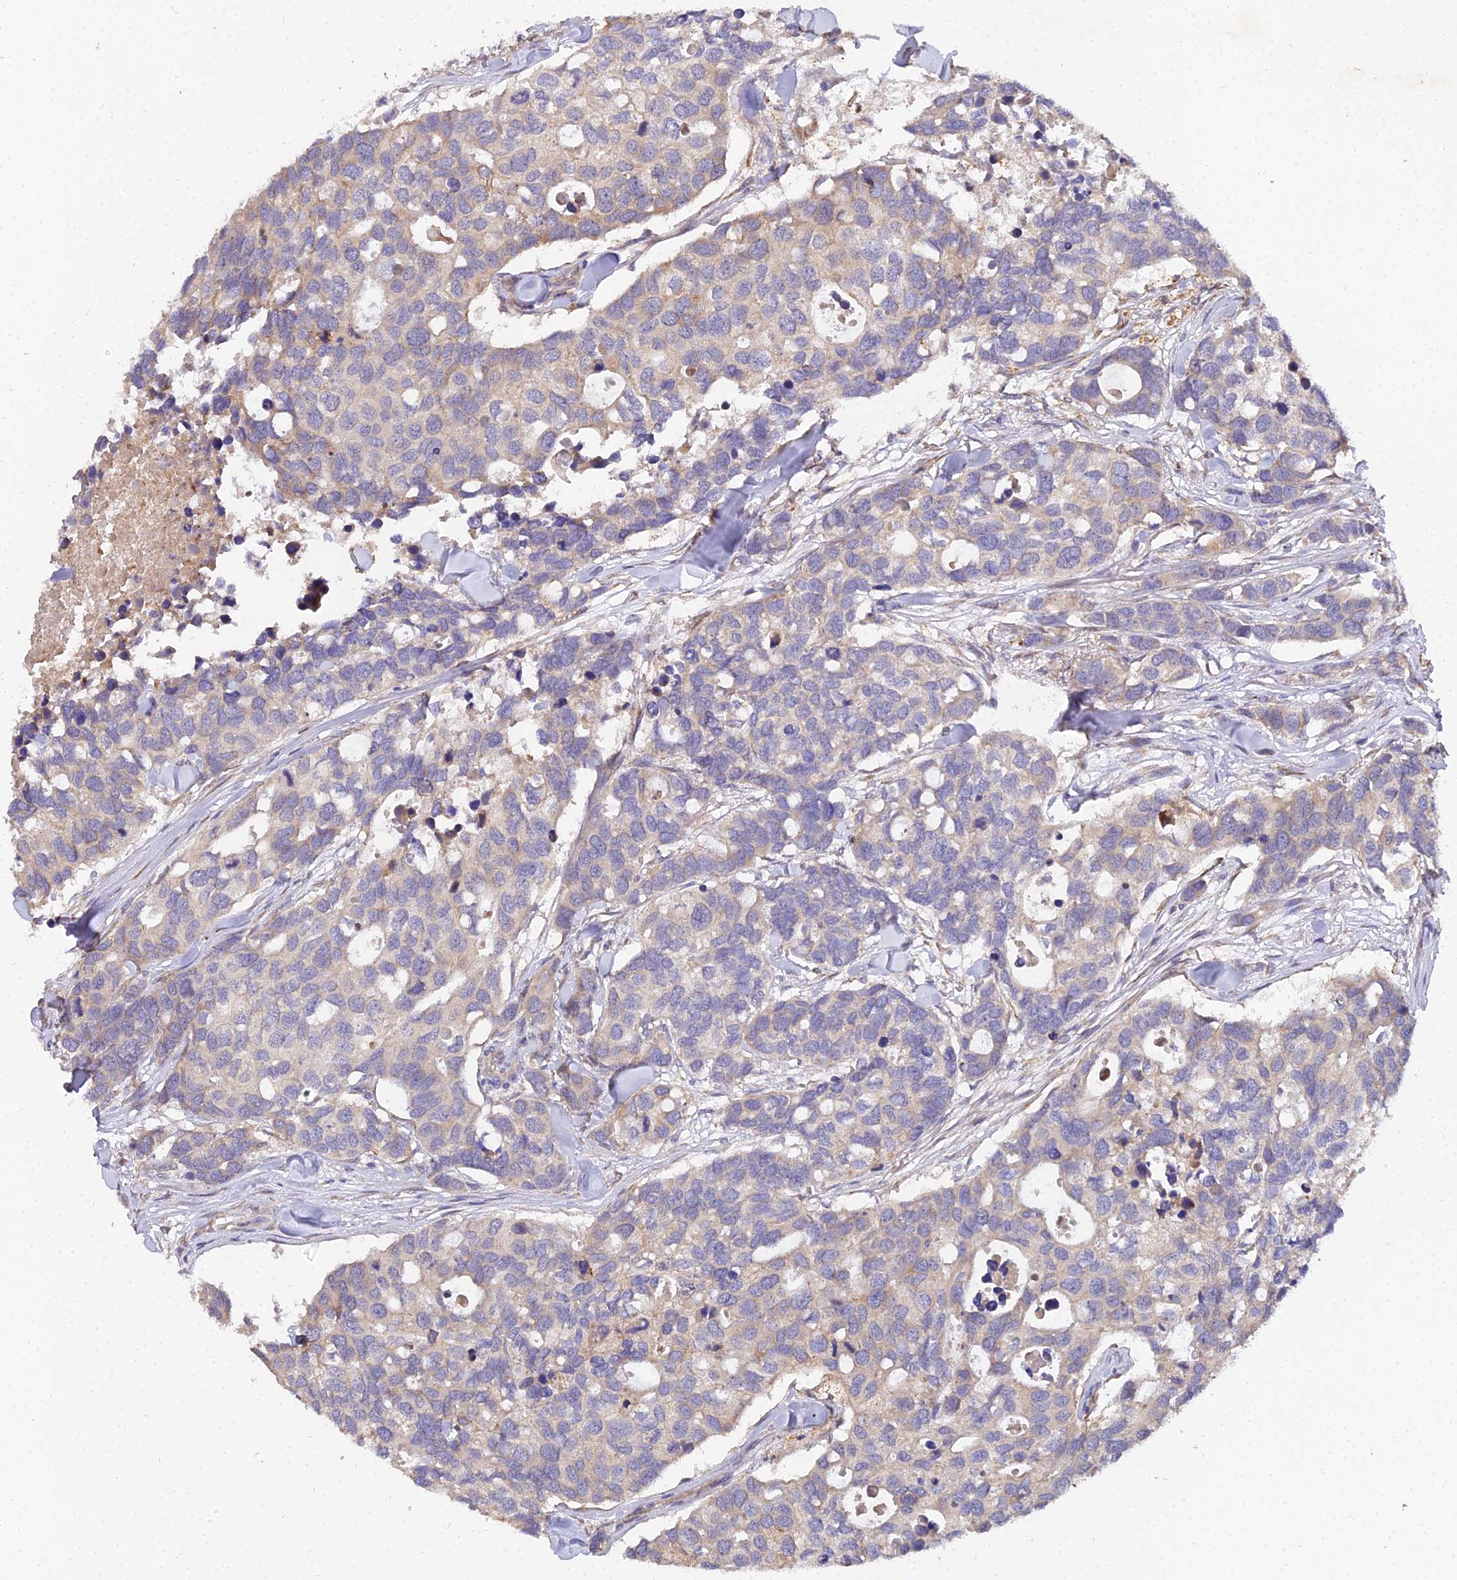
{"staining": {"intensity": "moderate", "quantity": "<25%", "location": "cytoplasmic/membranous"}, "tissue": "breast cancer", "cell_type": "Tumor cells", "image_type": "cancer", "snomed": [{"axis": "morphology", "description": "Duct carcinoma"}, {"axis": "topography", "description": "Breast"}], "caption": "Human breast infiltrating ductal carcinoma stained for a protein (brown) displays moderate cytoplasmic/membranous positive expression in about <25% of tumor cells.", "gene": "ARL8B", "patient": {"sex": "female", "age": 83}}